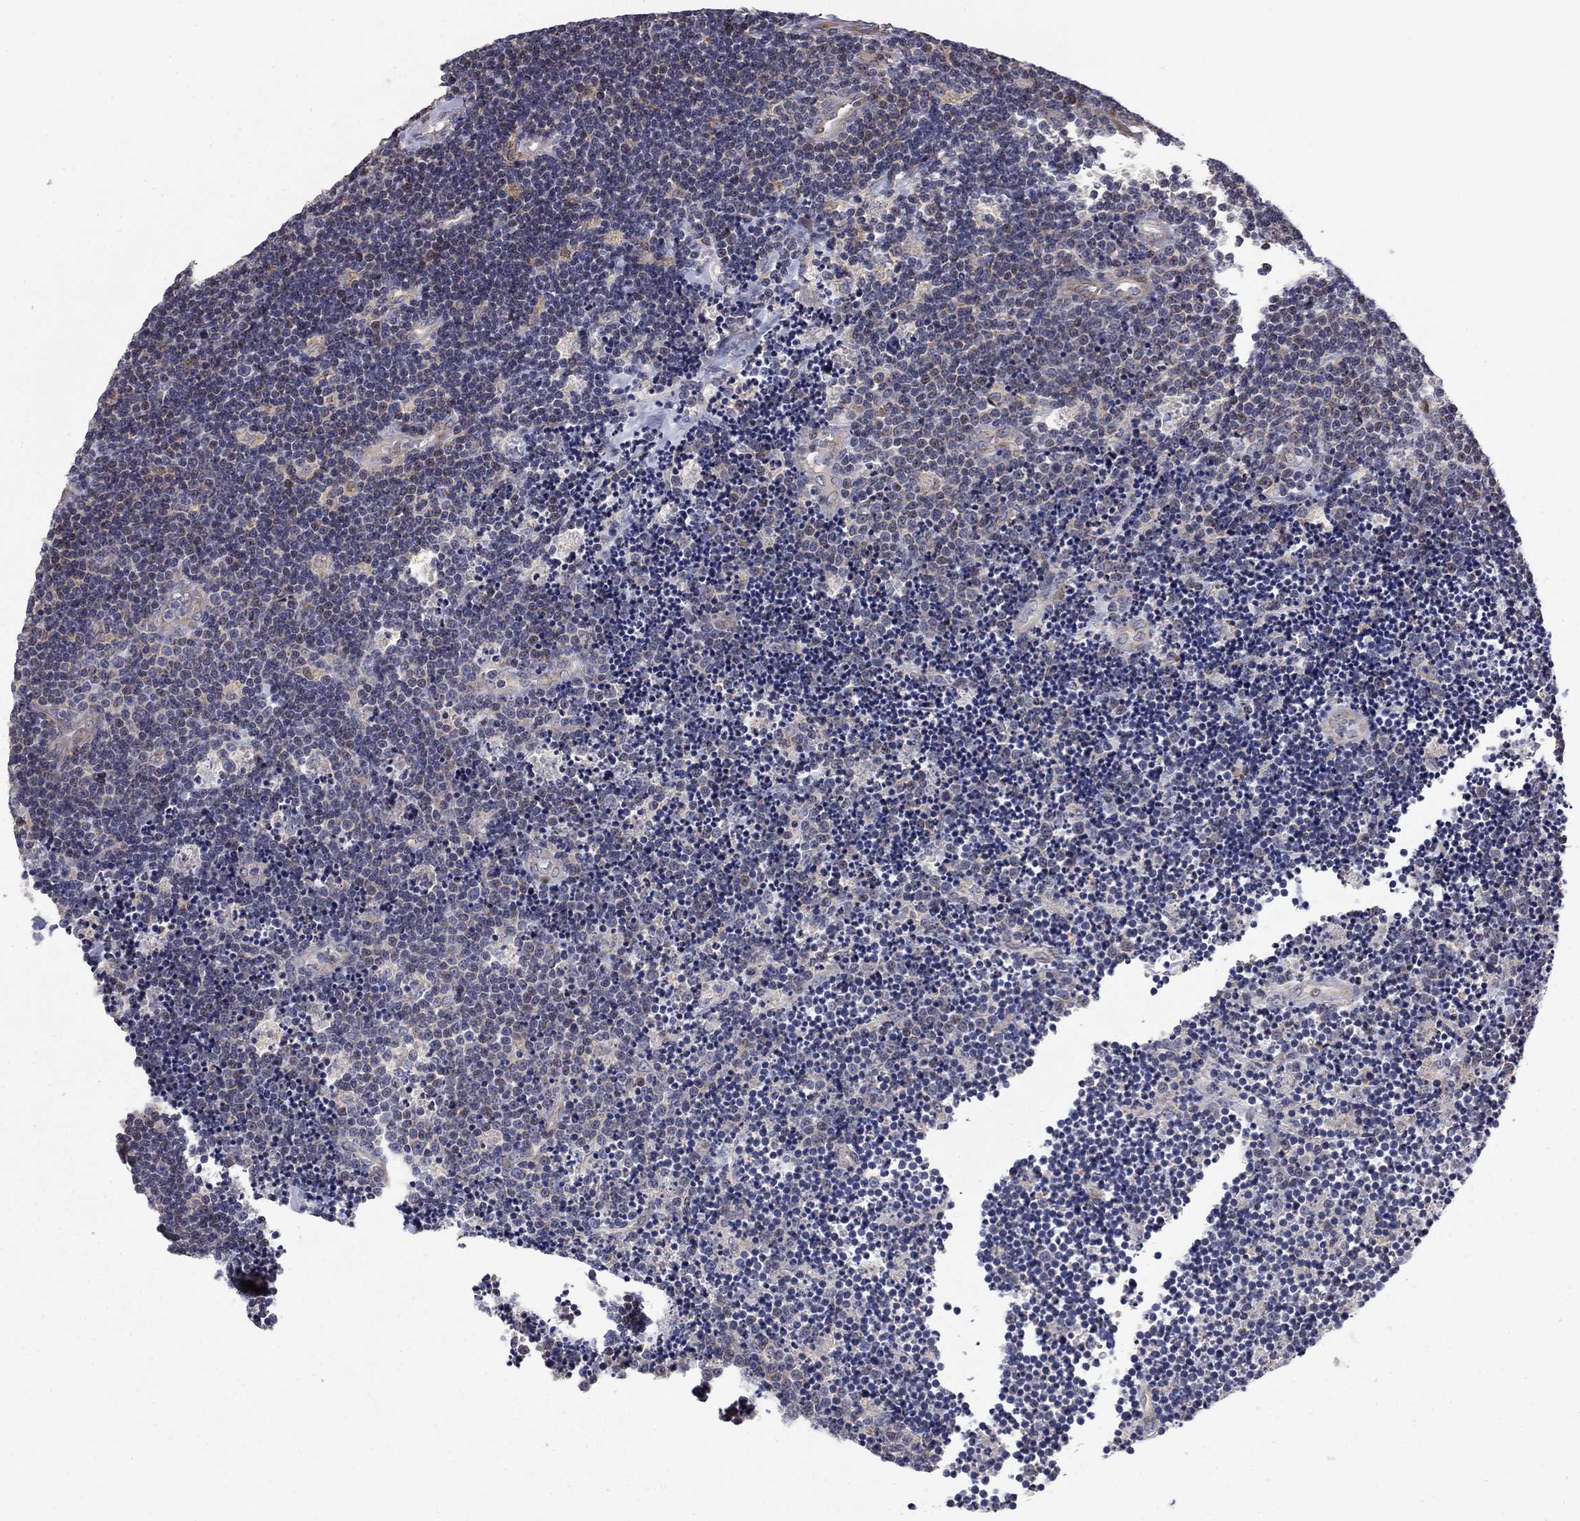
{"staining": {"intensity": "negative", "quantity": "none", "location": "none"}, "tissue": "lymphoma", "cell_type": "Tumor cells", "image_type": "cancer", "snomed": [{"axis": "morphology", "description": "Malignant lymphoma, non-Hodgkin's type, Low grade"}, {"axis": "topography", "description": "Brain"}], "caption": "The image exhibits no staining of tumor cells in malignant lymphoma, non-Hodgkin's type (low-grade).", "gene": "MMAA", "patient": {"sex": "female", "age": 66}}